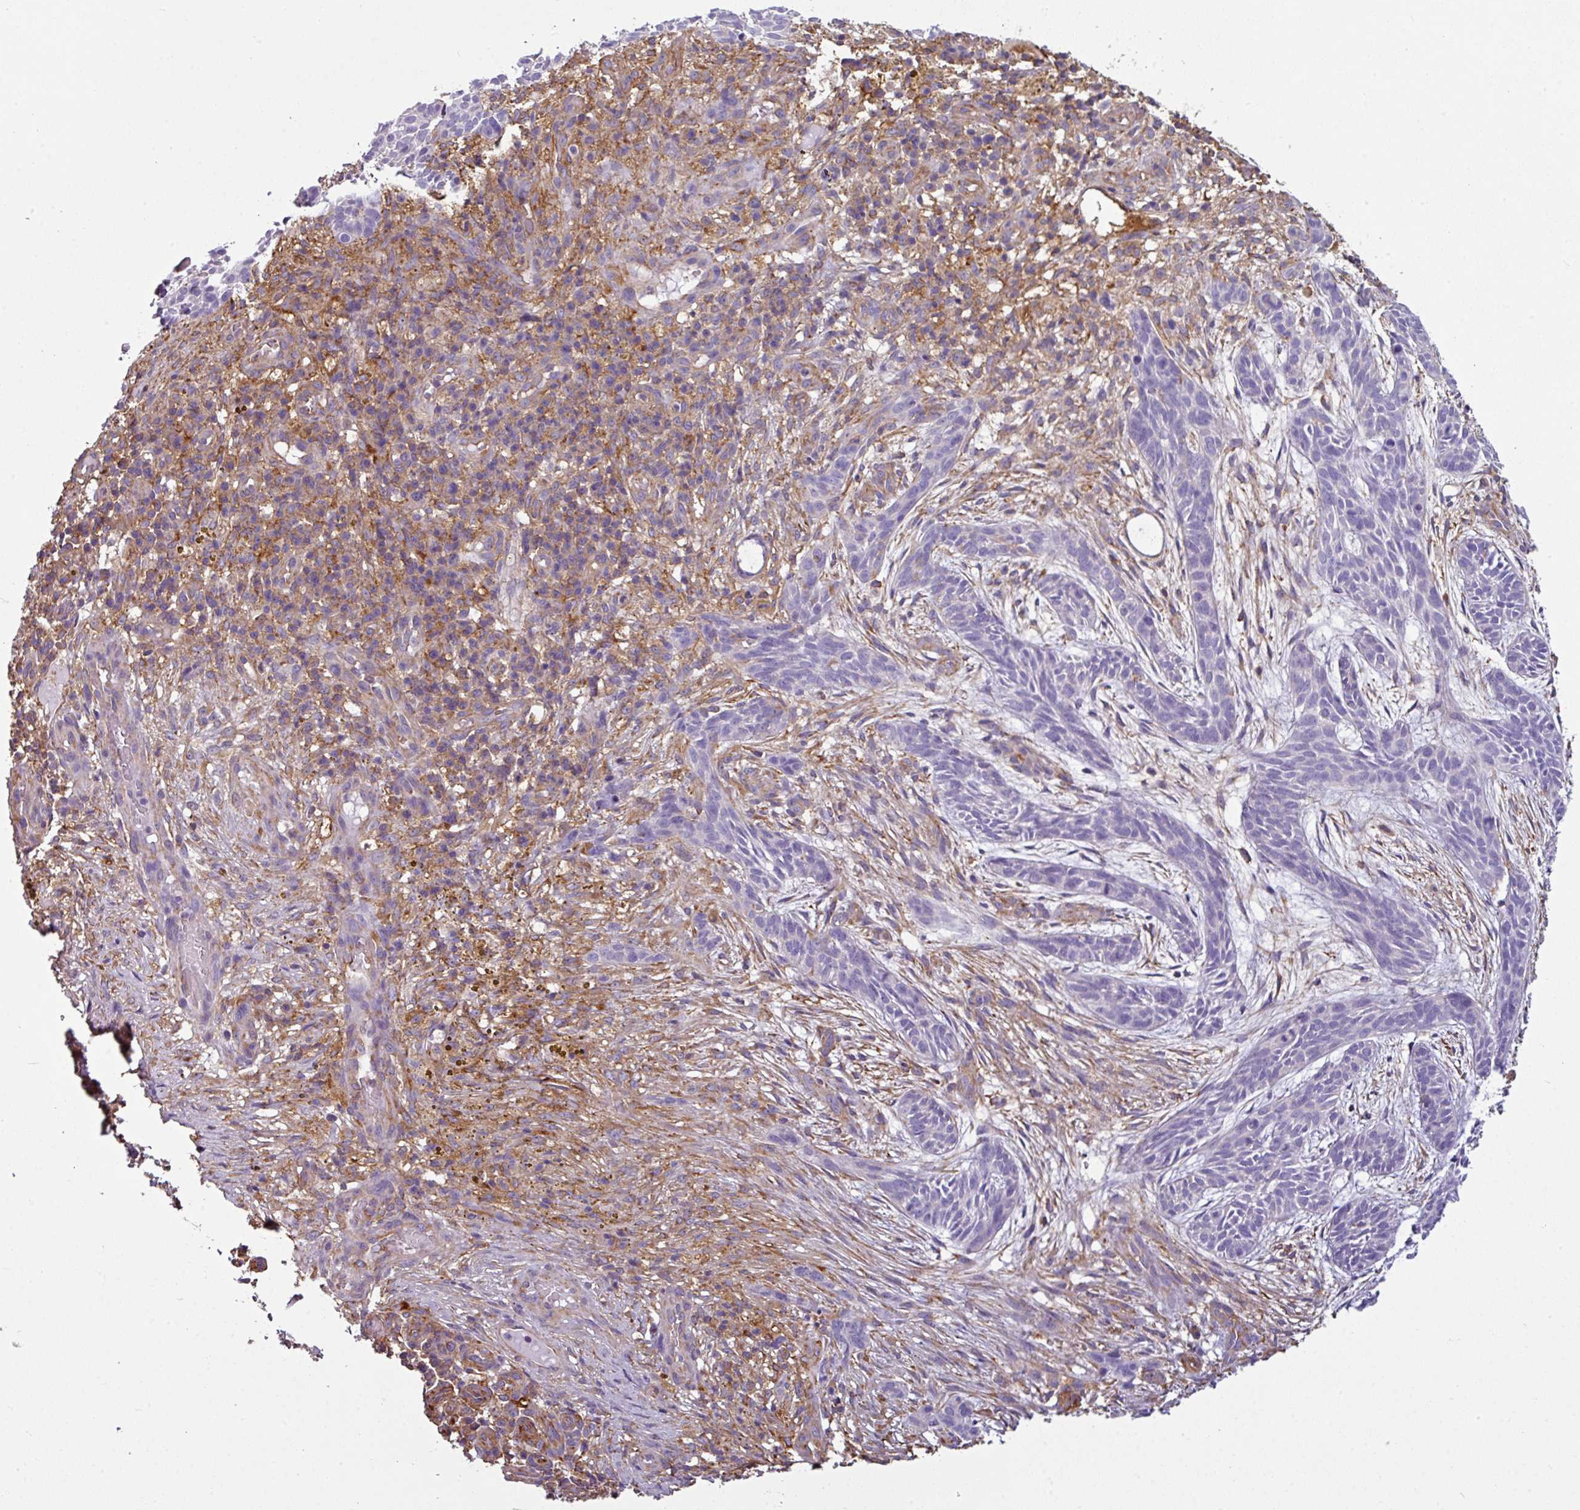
{"staining": {"intensity": "negative", "quantity": "none", "location": "none"}, "tissue": "skin cancer", "cell_type": "Tumor cells", "image_type": "cancer", "snomed": [{"axis": "morphology", "description": "Basal cell carcinoma"}, {"axis": "topography", "description": "Skin"}], "caption": "An immunohistochemistry (IHC) photomicrograph of skin cancer is shown. There is no staining in tumor cells of skin cancer.", "gene": "XNDC1N", "patient": {"sex": "male", "age": 89}}